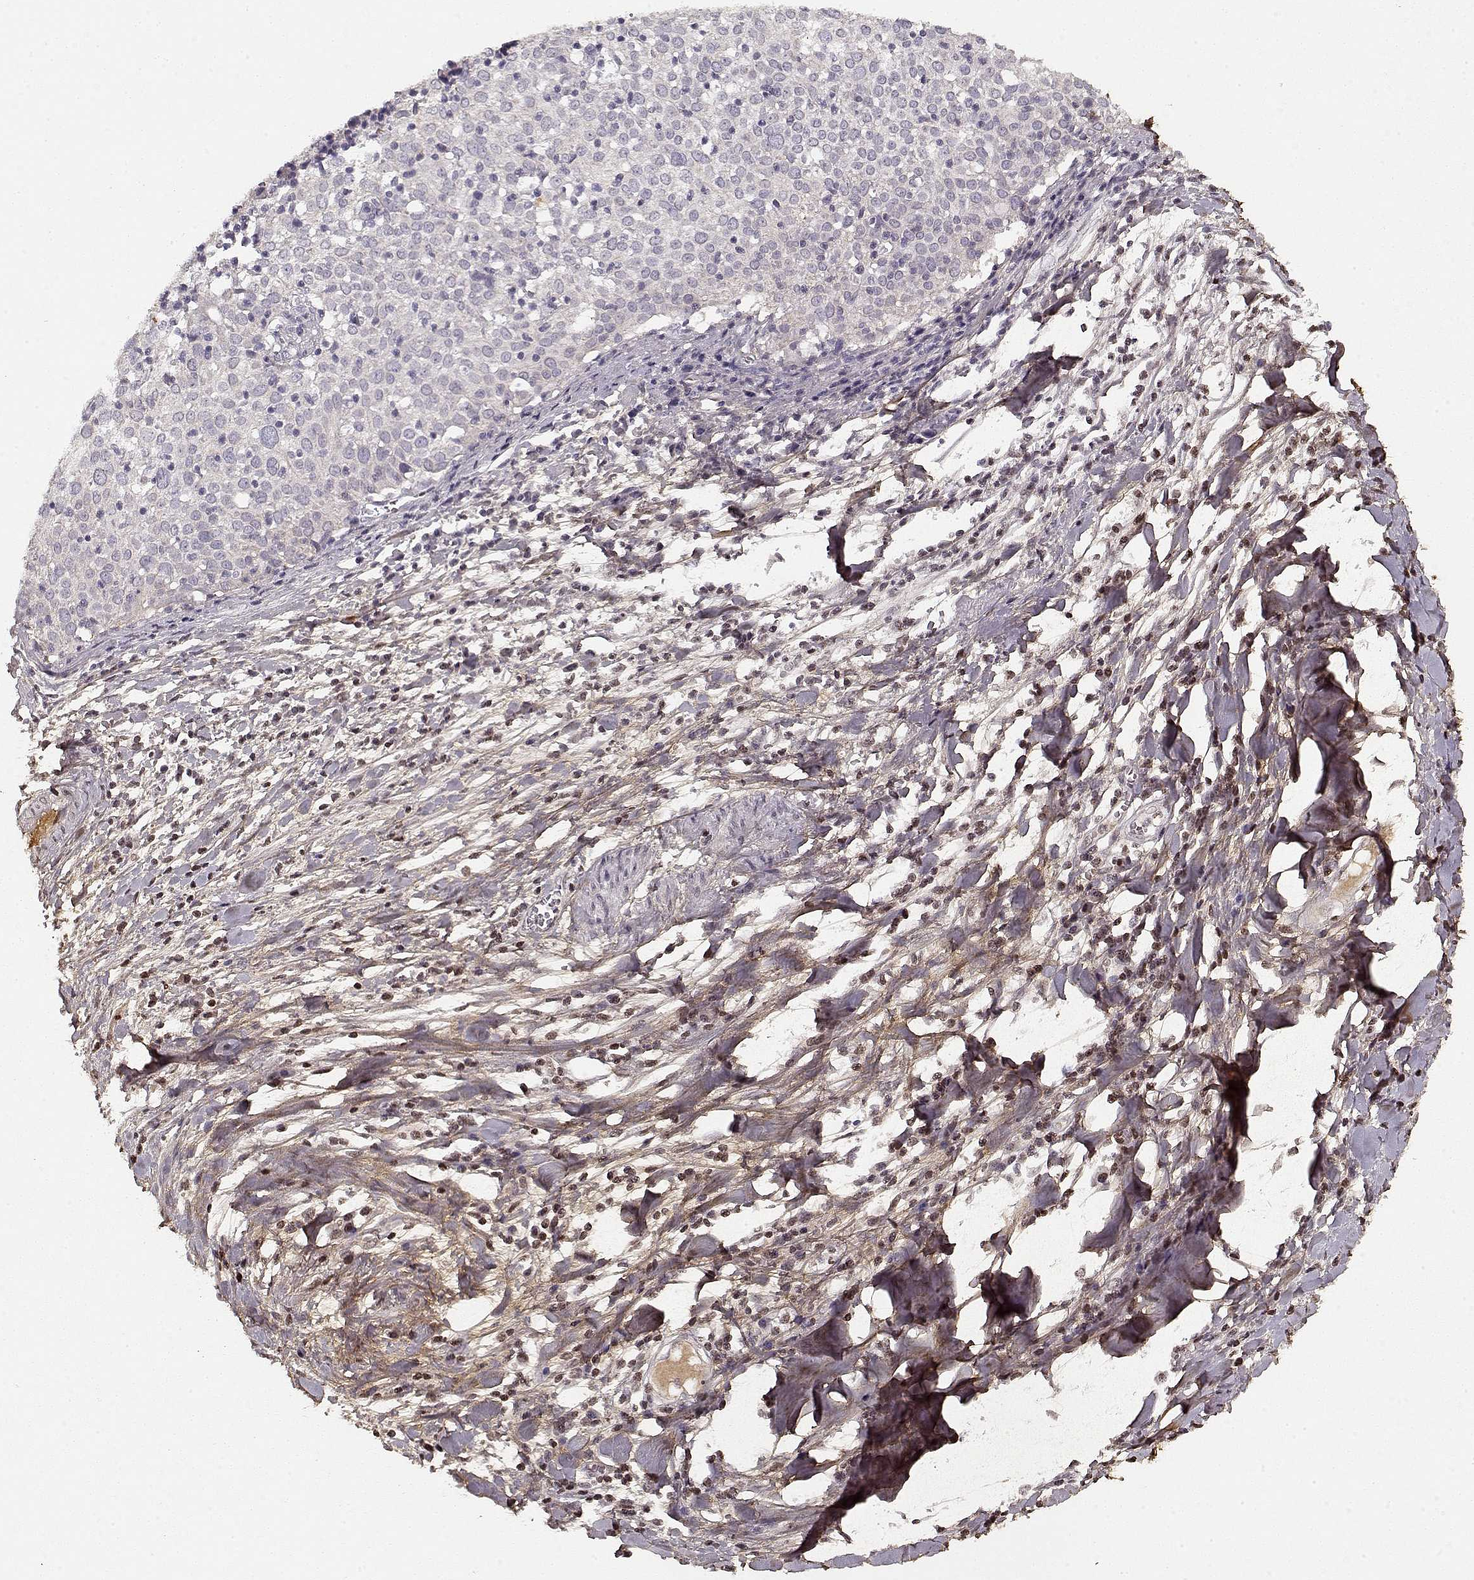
{"staining": {"intensity": "negative", "quantity": "none", "location": "none"}, "tissue": "cervical cancer", "cell_type": "Tumor cells", "image_type": "cancer", "snomed": [{"axis": "morphology", "description": "Squamous cell carcinoma, NOS"}, {"axis": "topography", "description": "Cervix"}], "caption": "Cervical squamous cell carcinoma was stained to show a protein in brown. There is no significant staining in tumor cells. (DAB IHC with hematoxylin counter stain).", "gene": "LUM", "patient": {"sex": "female", "age": 39}}